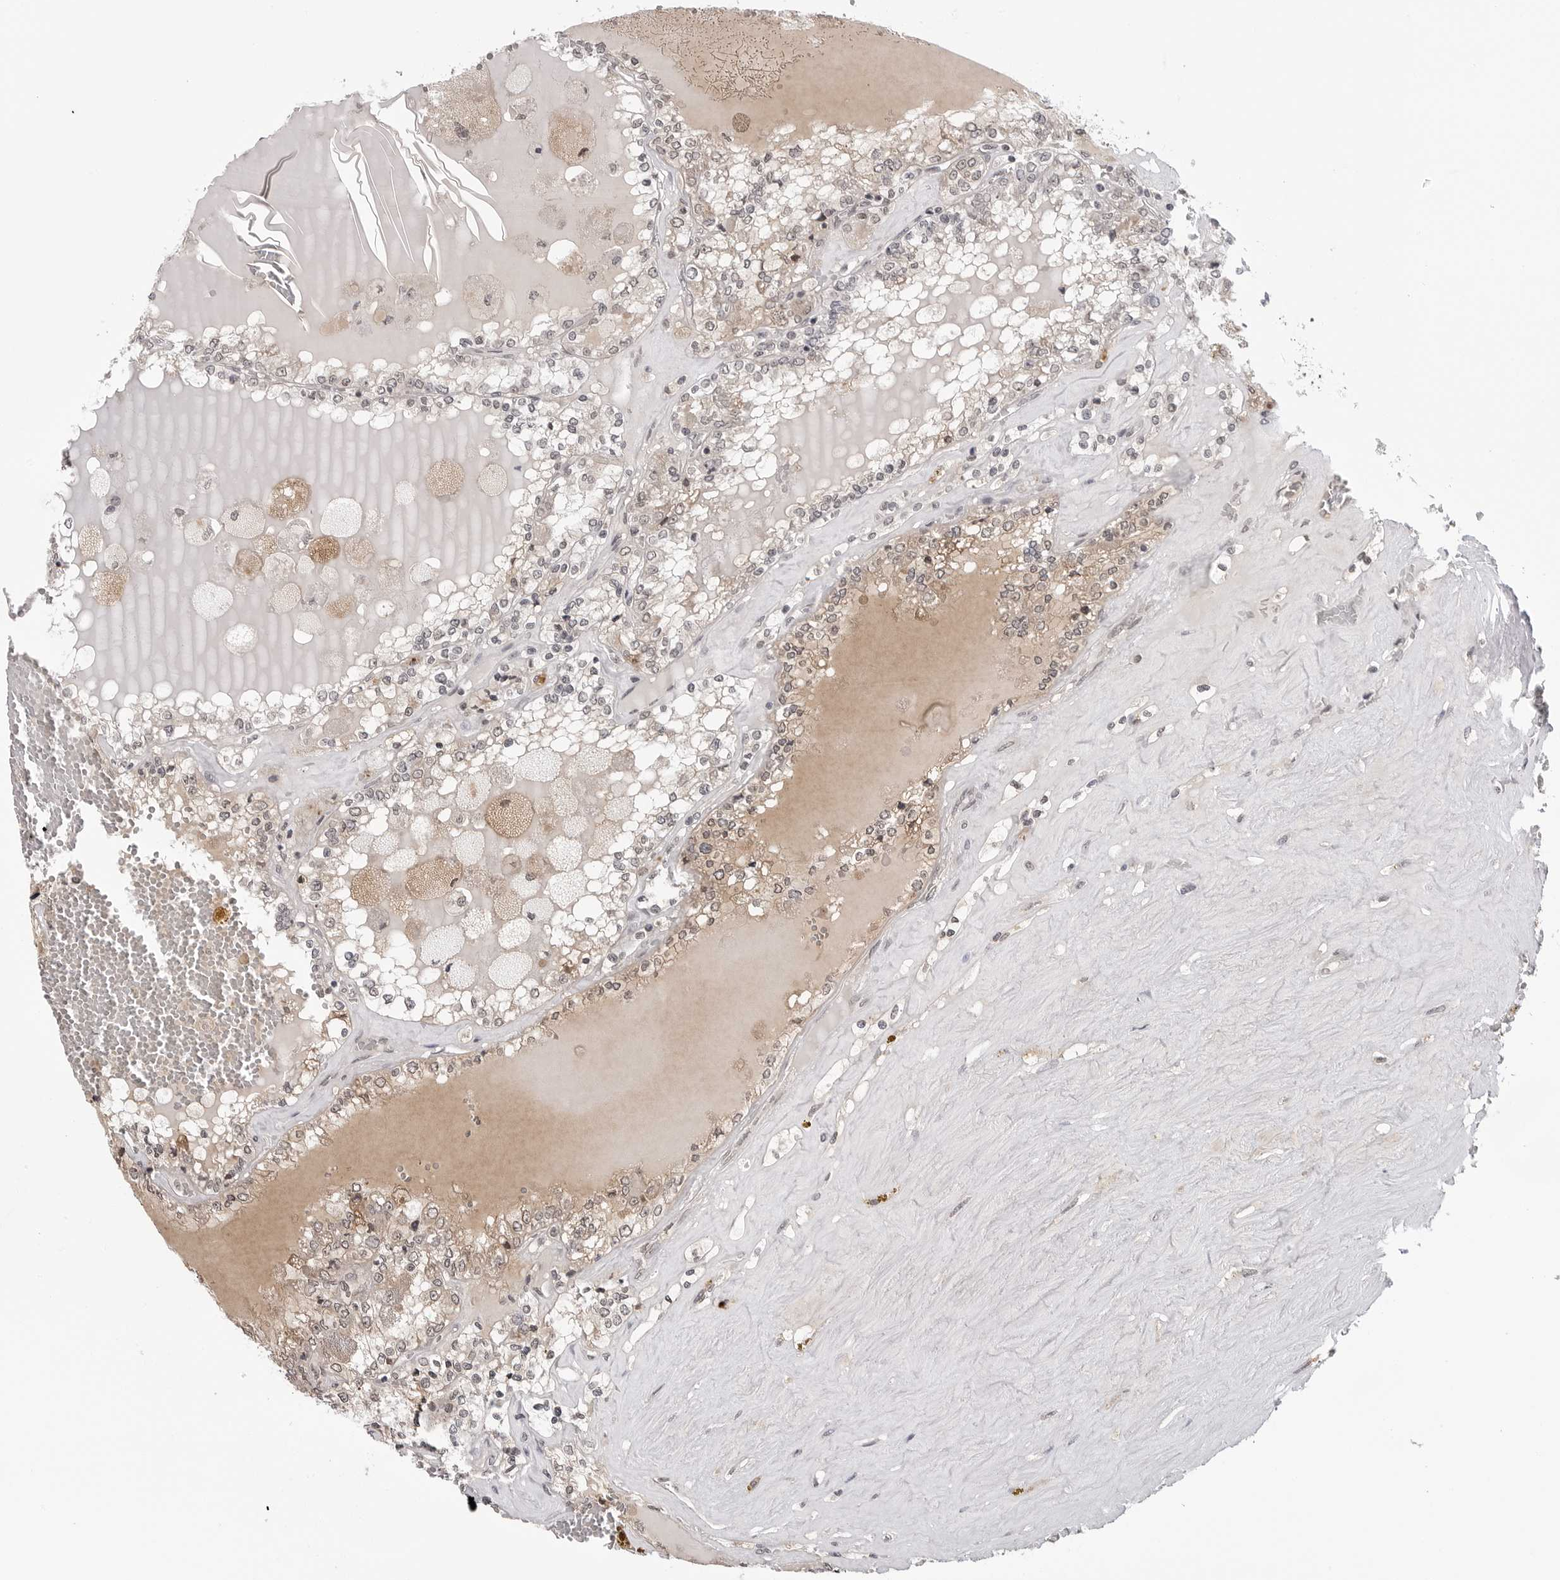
{"staining": {"intensity": "weak", "quantity": "<25%", "location": "cytoplasmic/membranous"}, "tissue": "renal cancer", "cell_type": "Tumor cells", "image_type": "cancer", "snomed": [{"axis": "morphology", "description": "Adenocarcinoma, NOS"}, {"axis": "topography", "description": "Kidney"}], "caption": "There is no significant staining in tumor cells of renal adenocarcinoma.", "gene": "CDK20", "patient": {"sex": "female", "age": 56}}